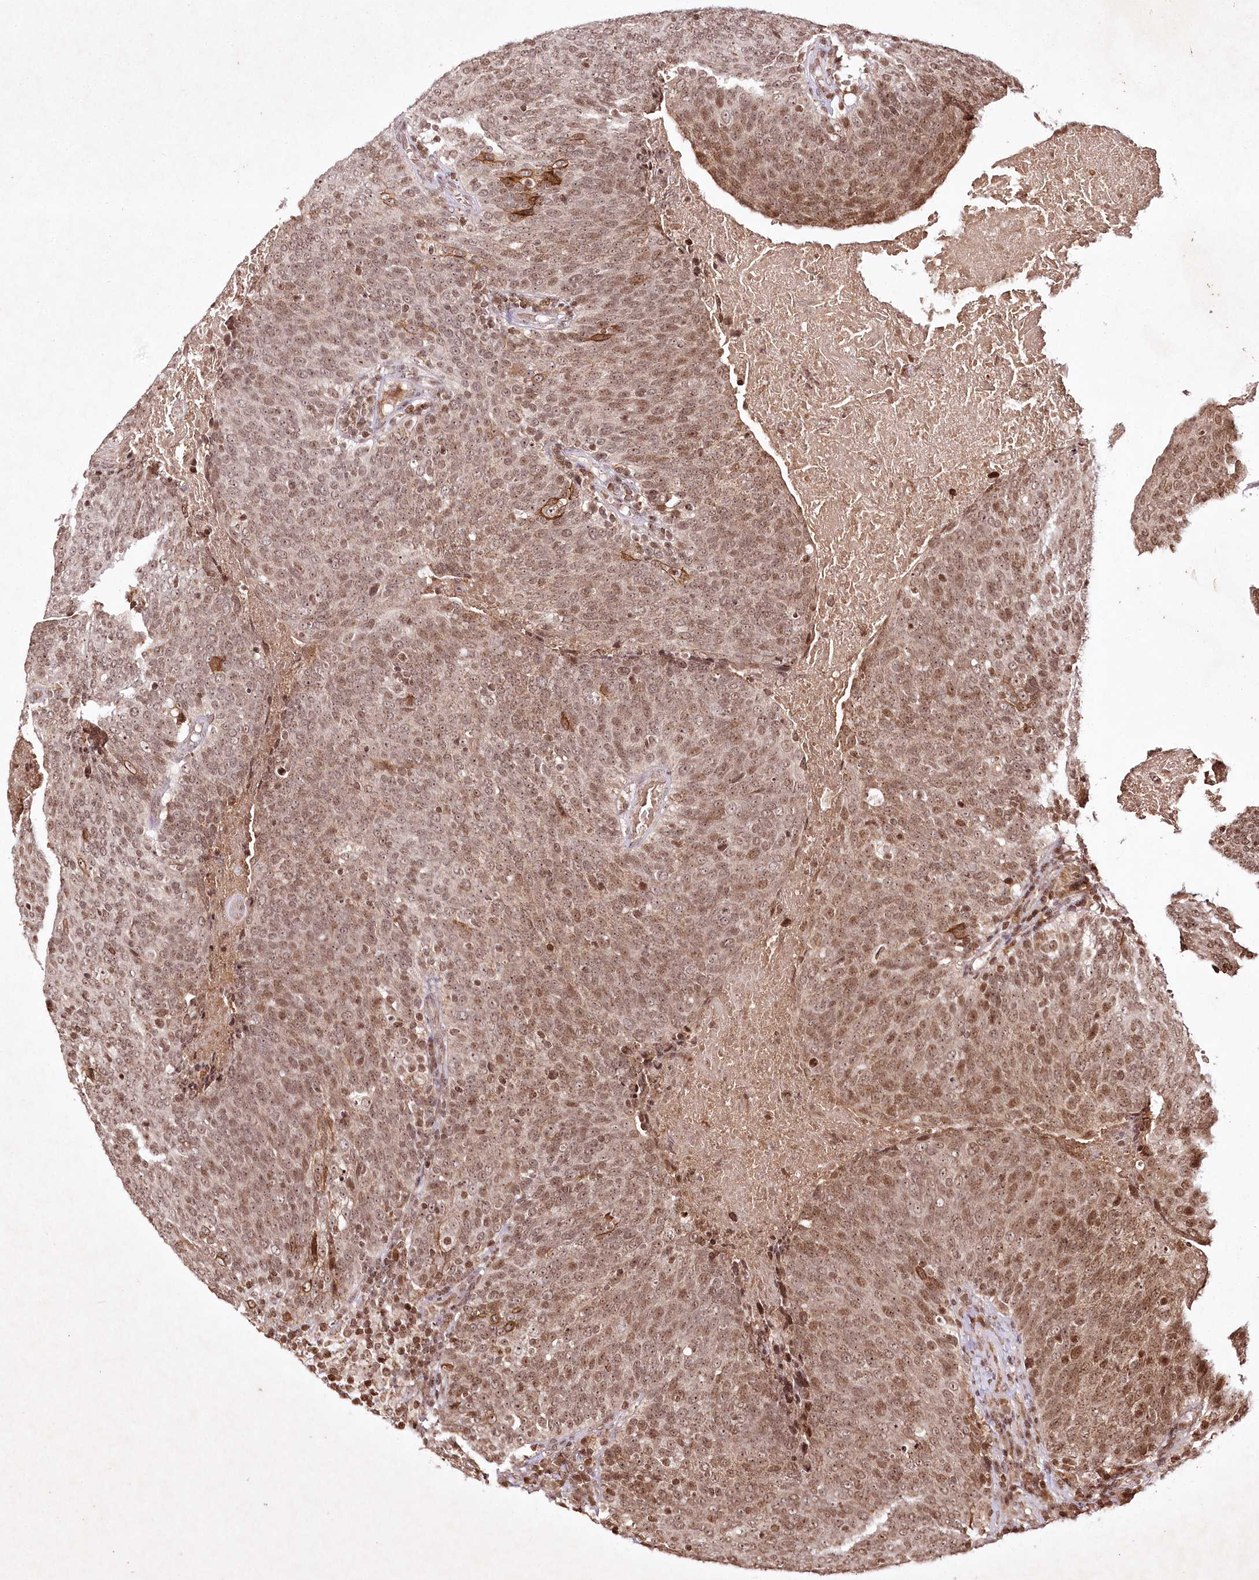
{"staining": {"intensity": "moderate", "quantity": ">75%", "location": "nuclear"}, "tissue": "head and neck cancer", "cell_type": "Tumor cells", "image_type": "cancer", "snomed": [{"axis": "morphology", "description": "Squamous cell carcinoma, NOS"}, {"axis": "morphology", "description": "Squamous cell carcinoma, metastatic, NOS"}, {"axis": "topography", "description": "Lymph node"}, {"axis": "topography", "description": "Head-Neck"}], "caption": "This photomicrograph reveals immunohistochemistry staining of human metastatic squamous cell carcinoma (head and neck), with medium moderate nuclear positivity in about >75% of tumor cells.", "gene": "CARM1", "patient": {"sex": "male", "age": 62}}